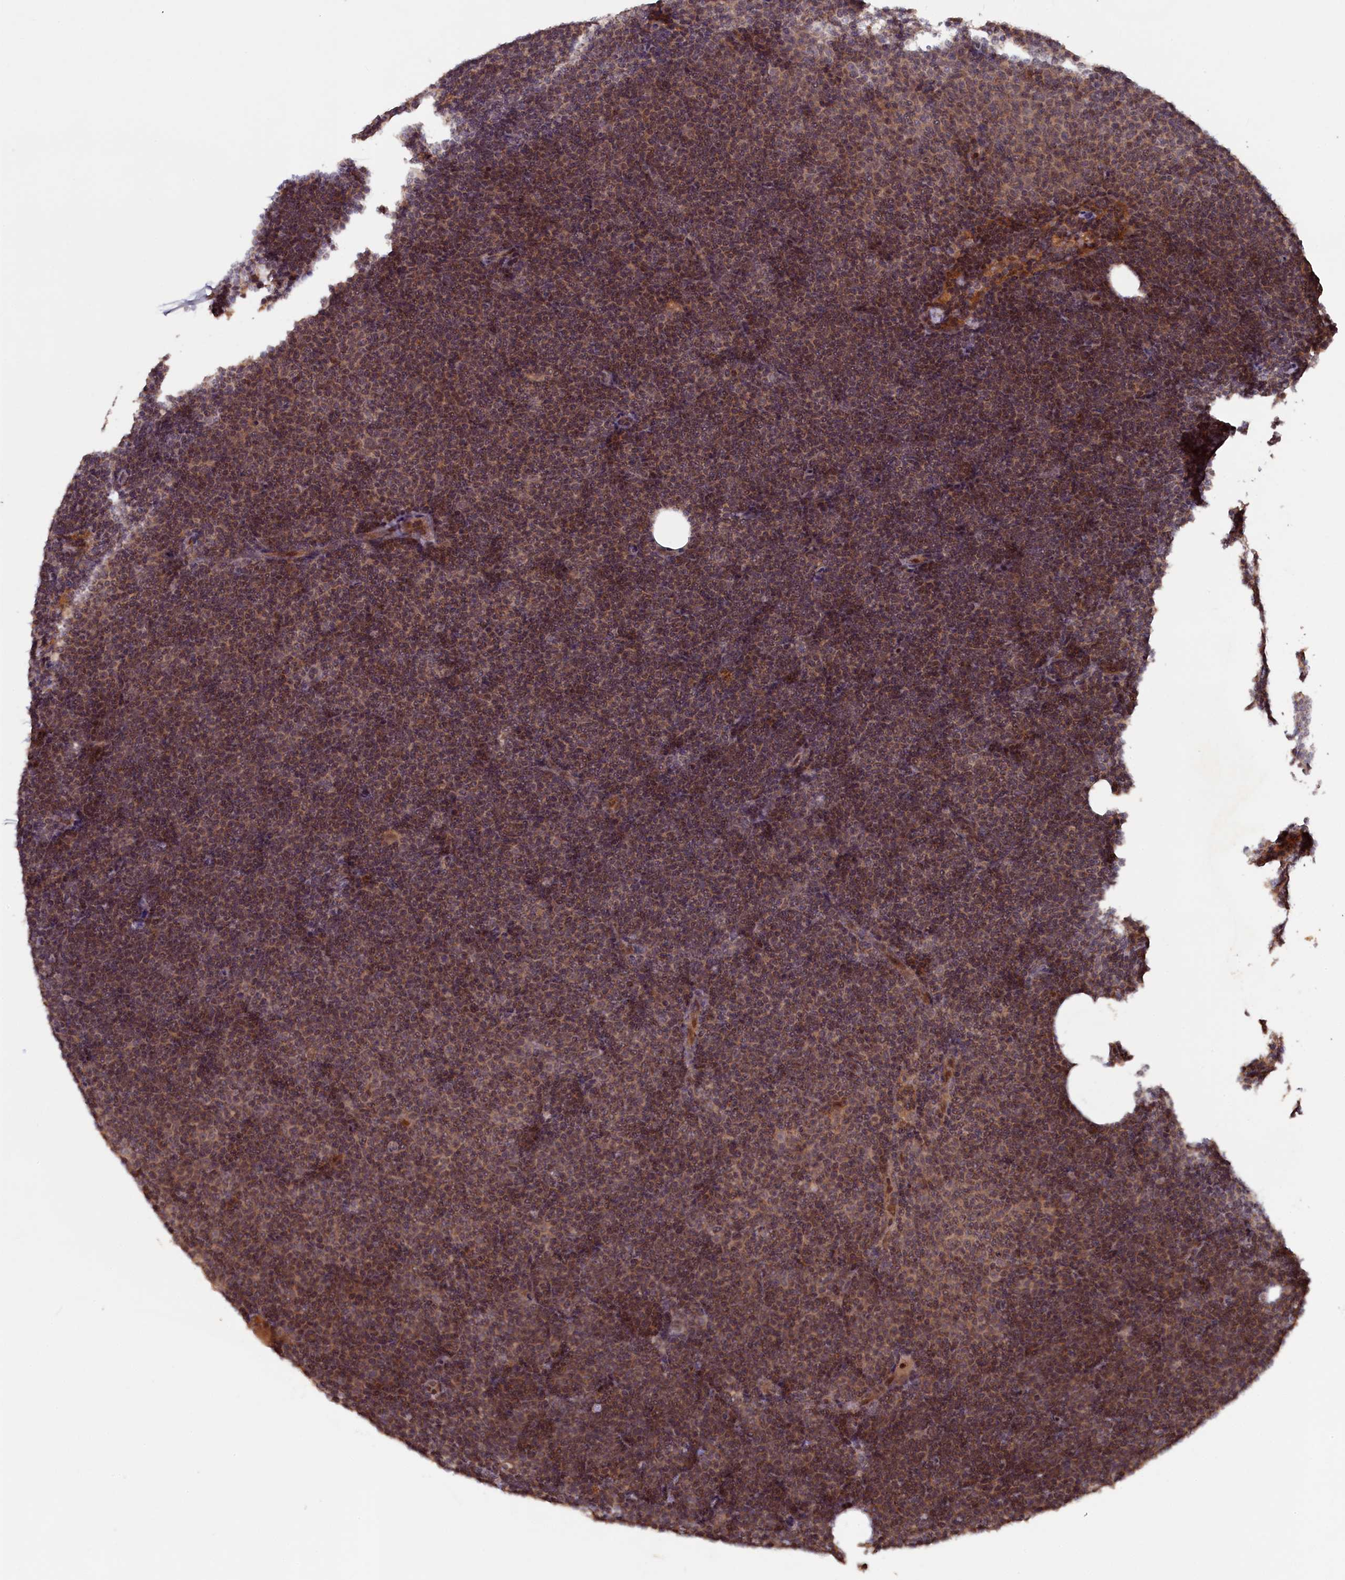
{"staining": {"intensity": "moderate", "quantity": ">75%", "location": "cytoplasmic/membranous"}, "tissue": "lymphoma", "cell_type": "Tumor cells", "image_type": "cancer", "snomed": [{"axis": "morphology", "description": "Malignant lymphoma, non-Hodgkin's type, Low grade"}, {"axis": "topography", "description": "Lymph node"}], "caption": "Brown immunohistochemical staining in human lymphoma shows moderate cytoplasmic/membranous positivity in approximately >75% of tumor cells. (DAB IHC with brightfield microscopy, high magnification).", "gene": "TMC5", "patient": {"sex": "female", "age": 53}}